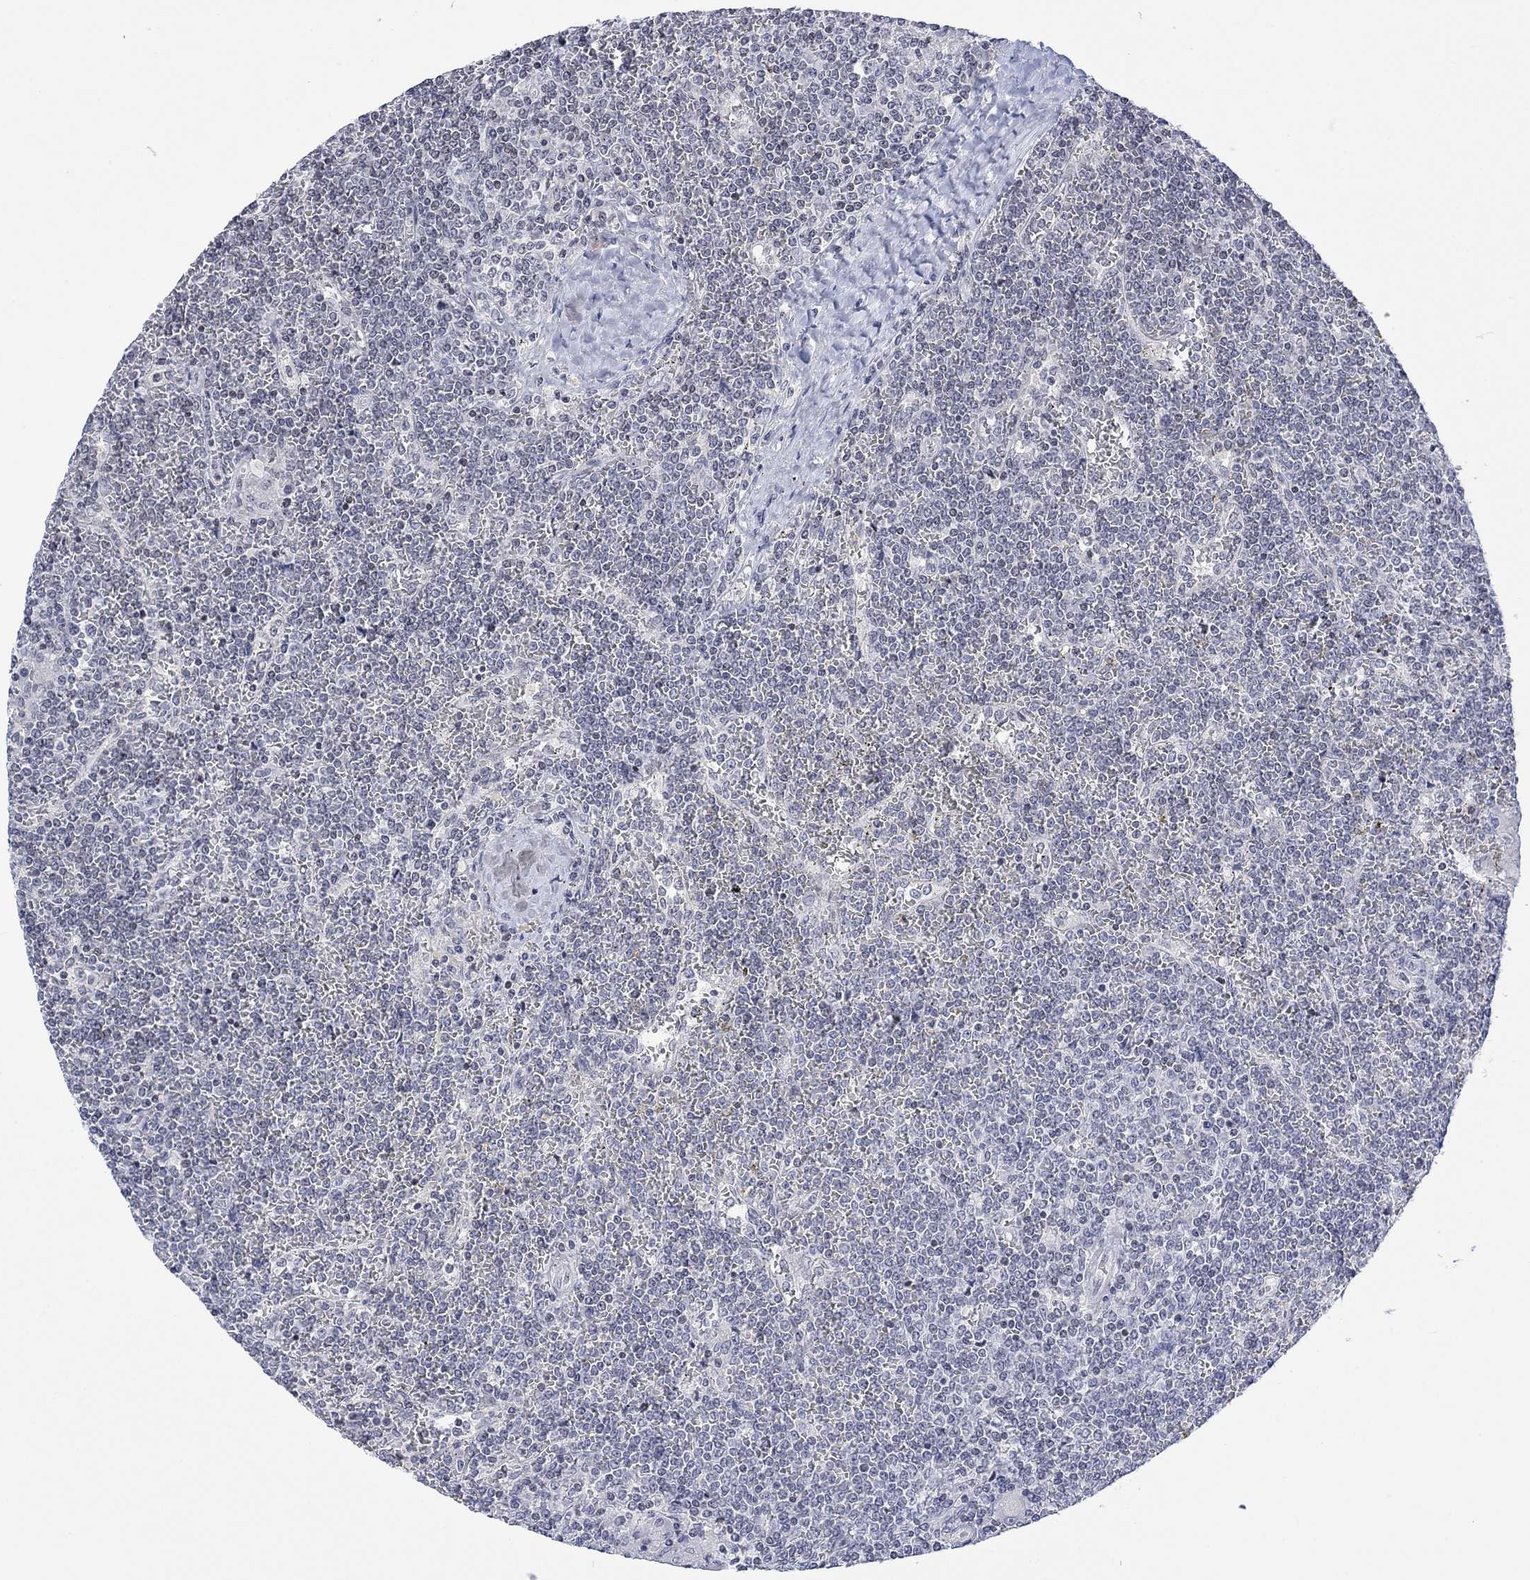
{"staining": {"intensity": "negative", "quantity": "none", "location": "none"}, "tissue": "lymphoma", "cell_type": "Tumor cells", "image_type": "cancer", "snomed": [{"axis": "morphology", "description": "Malignant lymphoma, non-Hodgkin's type, Low grade"}, {"axis": "topography", "description": "Spleen"}], "caption": "DAB (3,3'-diaminobenzidine) immunohistochemical staining of lymphoma exhibits no significant staining in tumor cells. (Stains: DAB (3,3'-diaminobenzidine) immunohistochemistry with hematoxylin counter stain, Microscopy: brightfield microscopy at high magnification).", "gene": "DCX", "patient": {"sex": "female", "age": 19}}